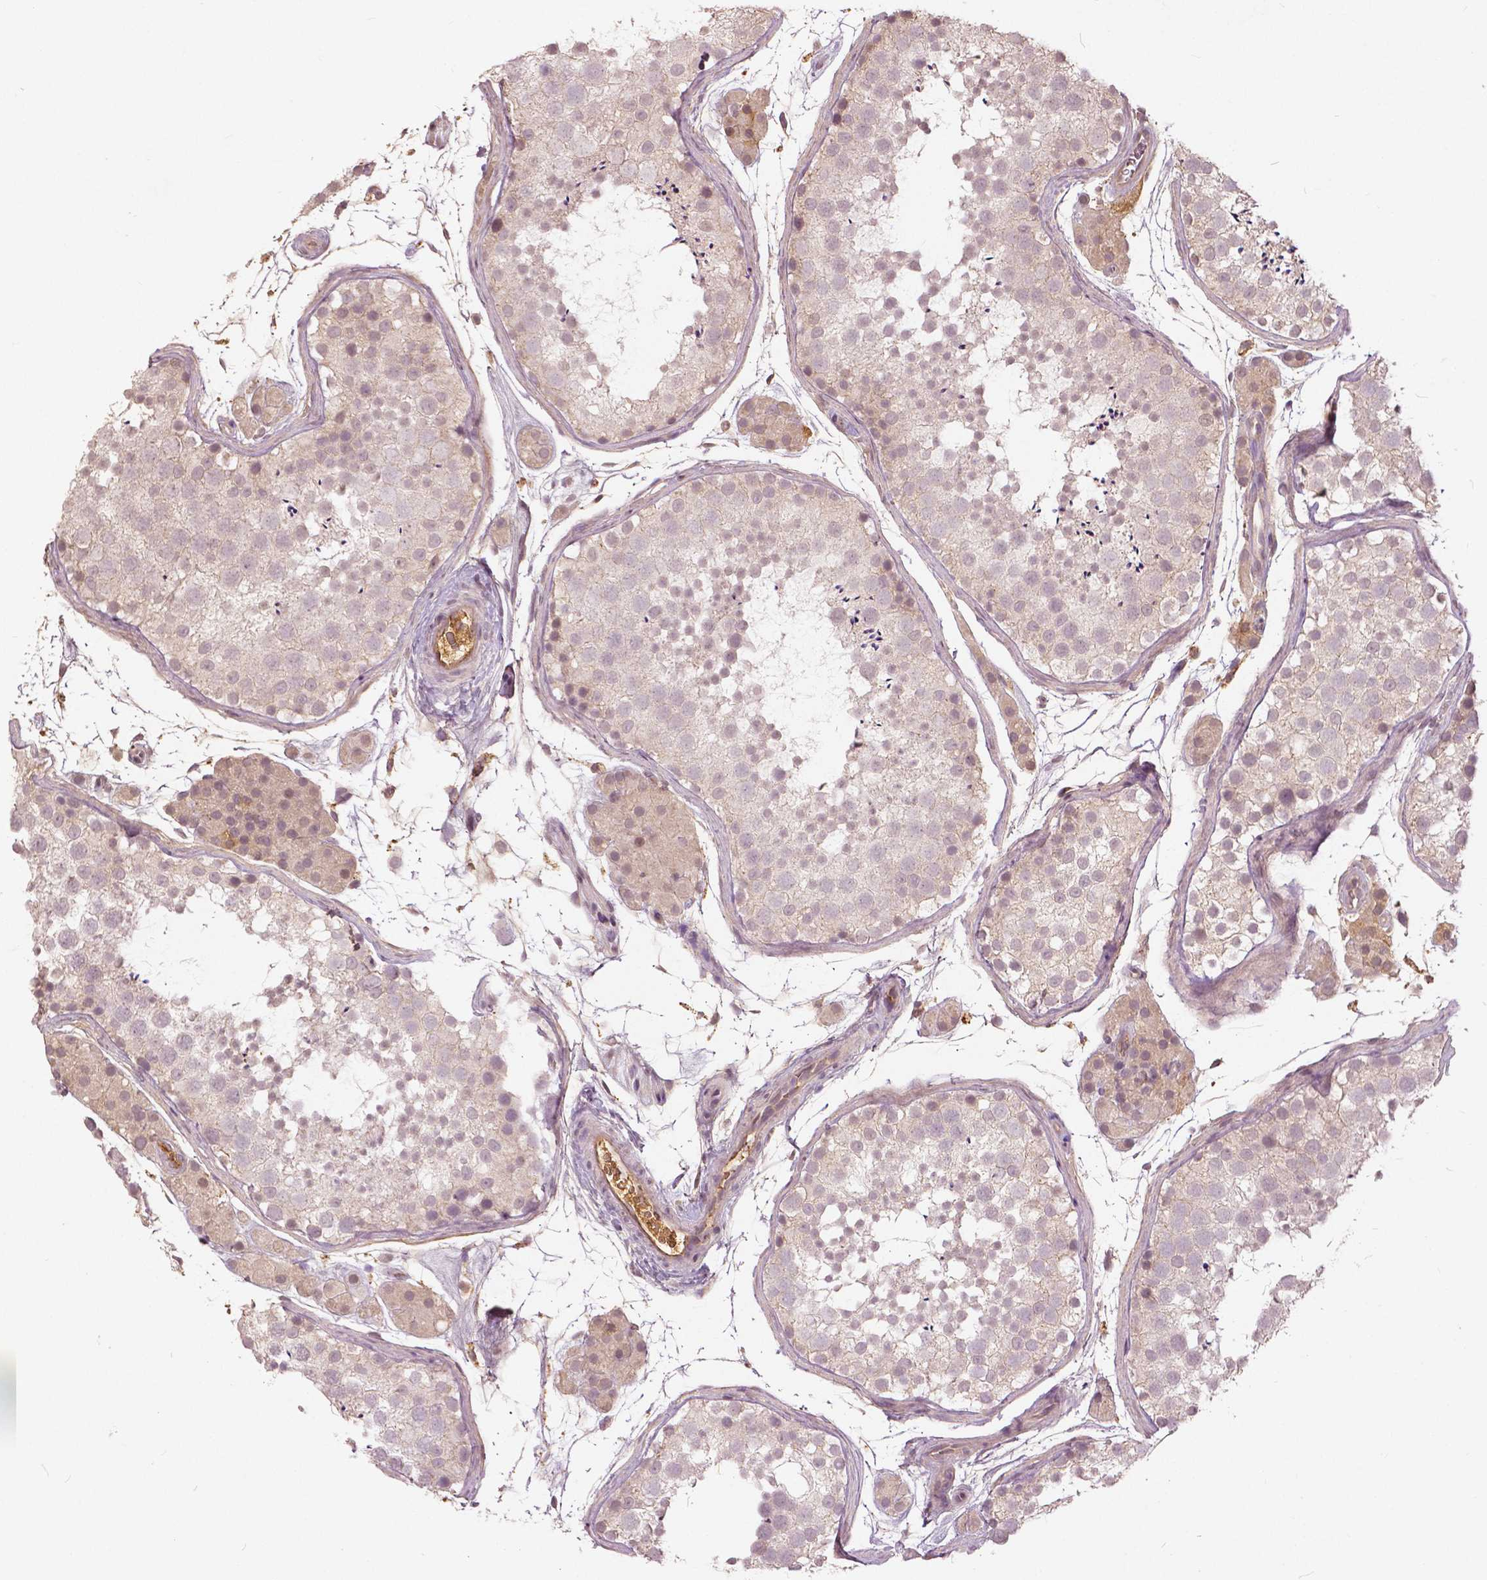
{"staining": {"intensity": "weak", "quantity": "25%-75%", "location": "nuclear"}, "tissue": "testis", "cell_type": "Cells in seminiferous ducts", "image_type": "normal", "snomed": [{"axis": "morphology", "description": "Normal tissue, NOS"}, {"axis": "topography", "description": "Testis"}], "caption": "Human testis stained for a protein (brown) reveals weak nuclear positive expression in about 25%-75% of cells in seminiferous ducts.", "gene": "ANGPTL4", "patient": {"sex": "male", "age": 41}}